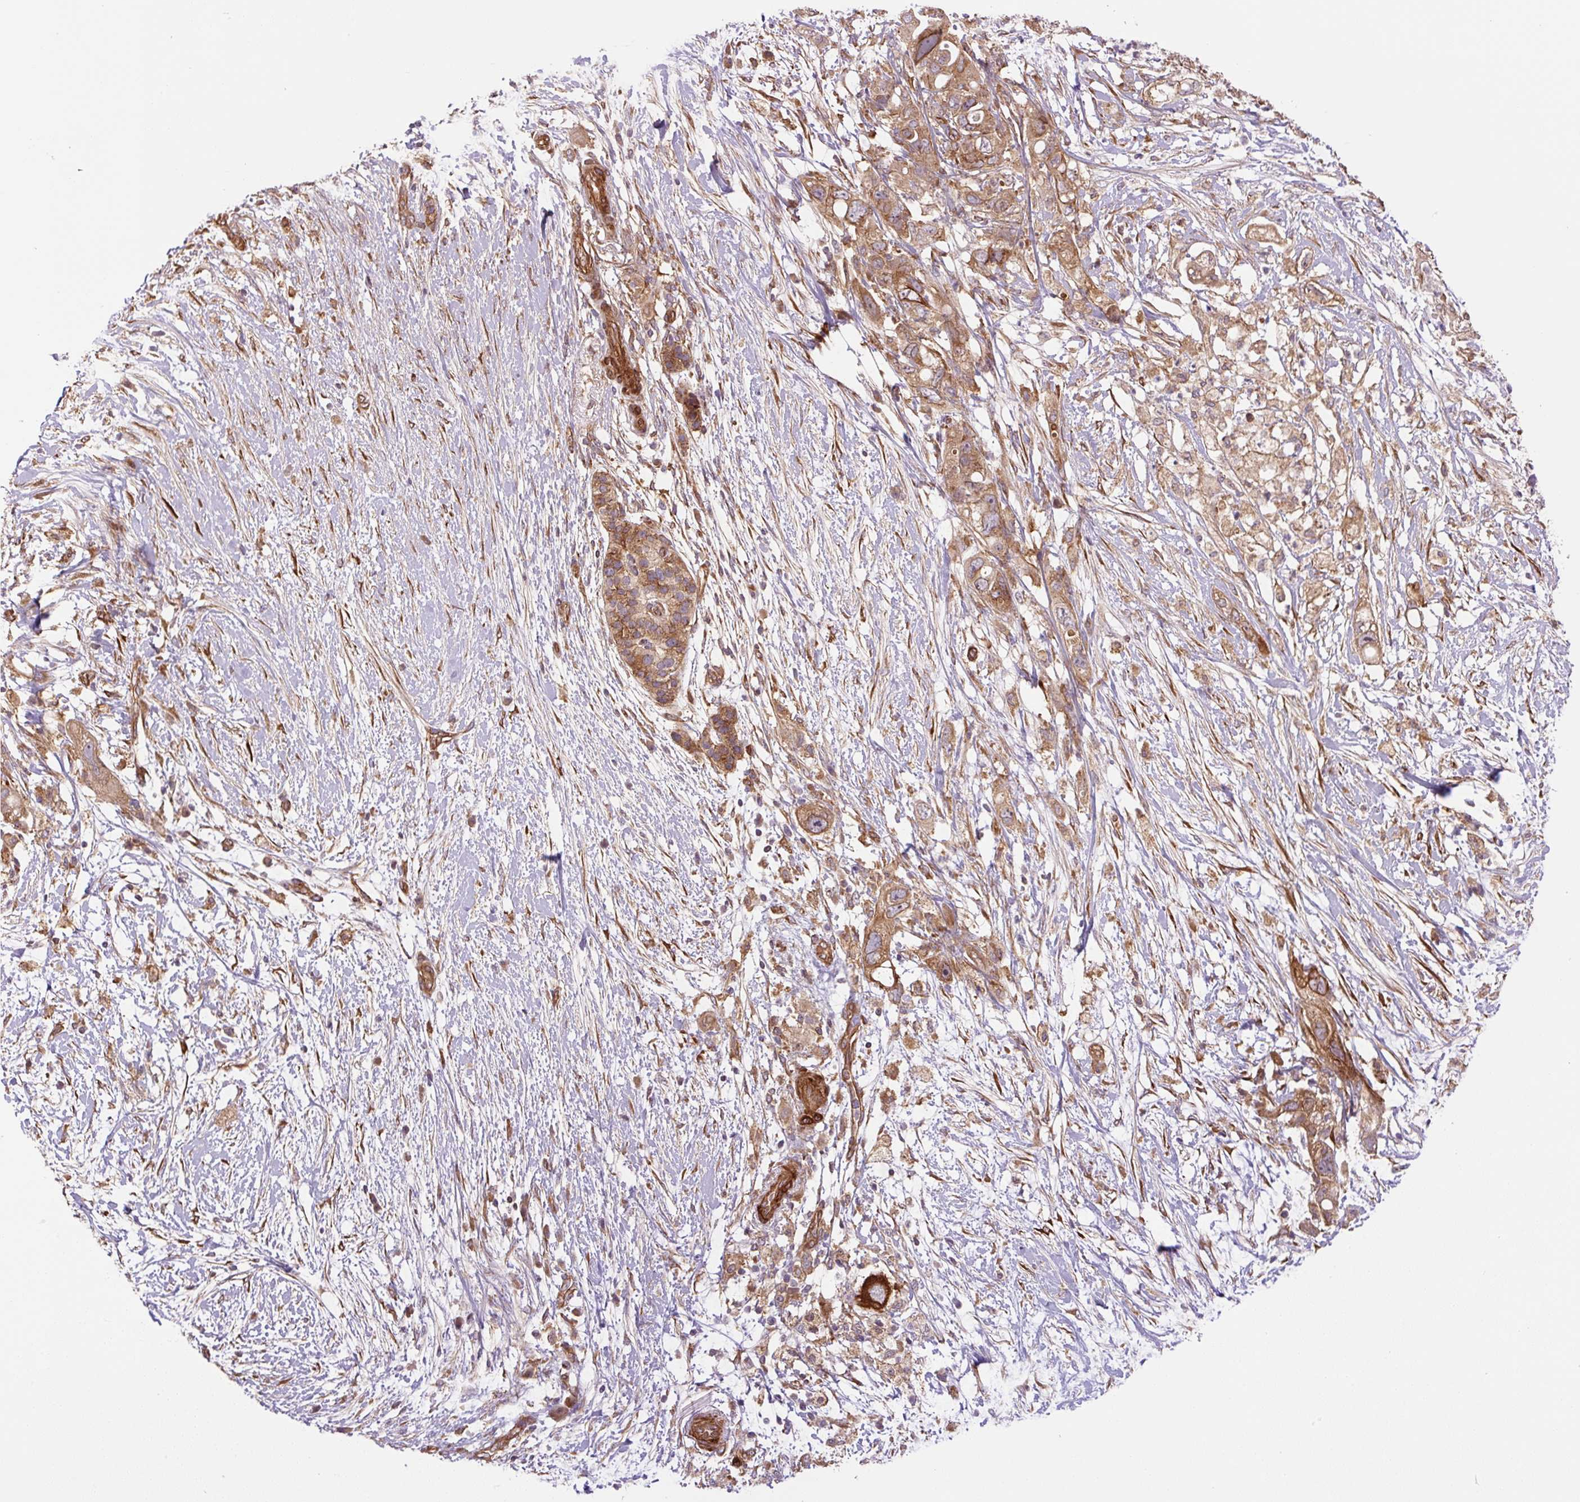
{"staining": {"intensity": "moderate", "quantity": ">75%", "location": "cytoplasmic/membranous"}, "tissue": "pancreatic cancer", "cell_type": "Tumor cells", "image_type": "cancer", "snomed": [{"axis": "morphology", "description": "Adenocarcinoma, NOS"}, {"axis": "topography", "description": "Pancreas"}], "caption": "High-magnification brightfield microscopy of pancreatic cancer (adenocarcinoma) stained with DAB (brown) and counterstained with hematoxylin (blue). tumor cells exhibit moderate cytoplasmic/membranous positivity is appreciated in approximately>75% of cells.", "gene": "SEPTIN10", "patient": {"sex": "female", "age": 72}}